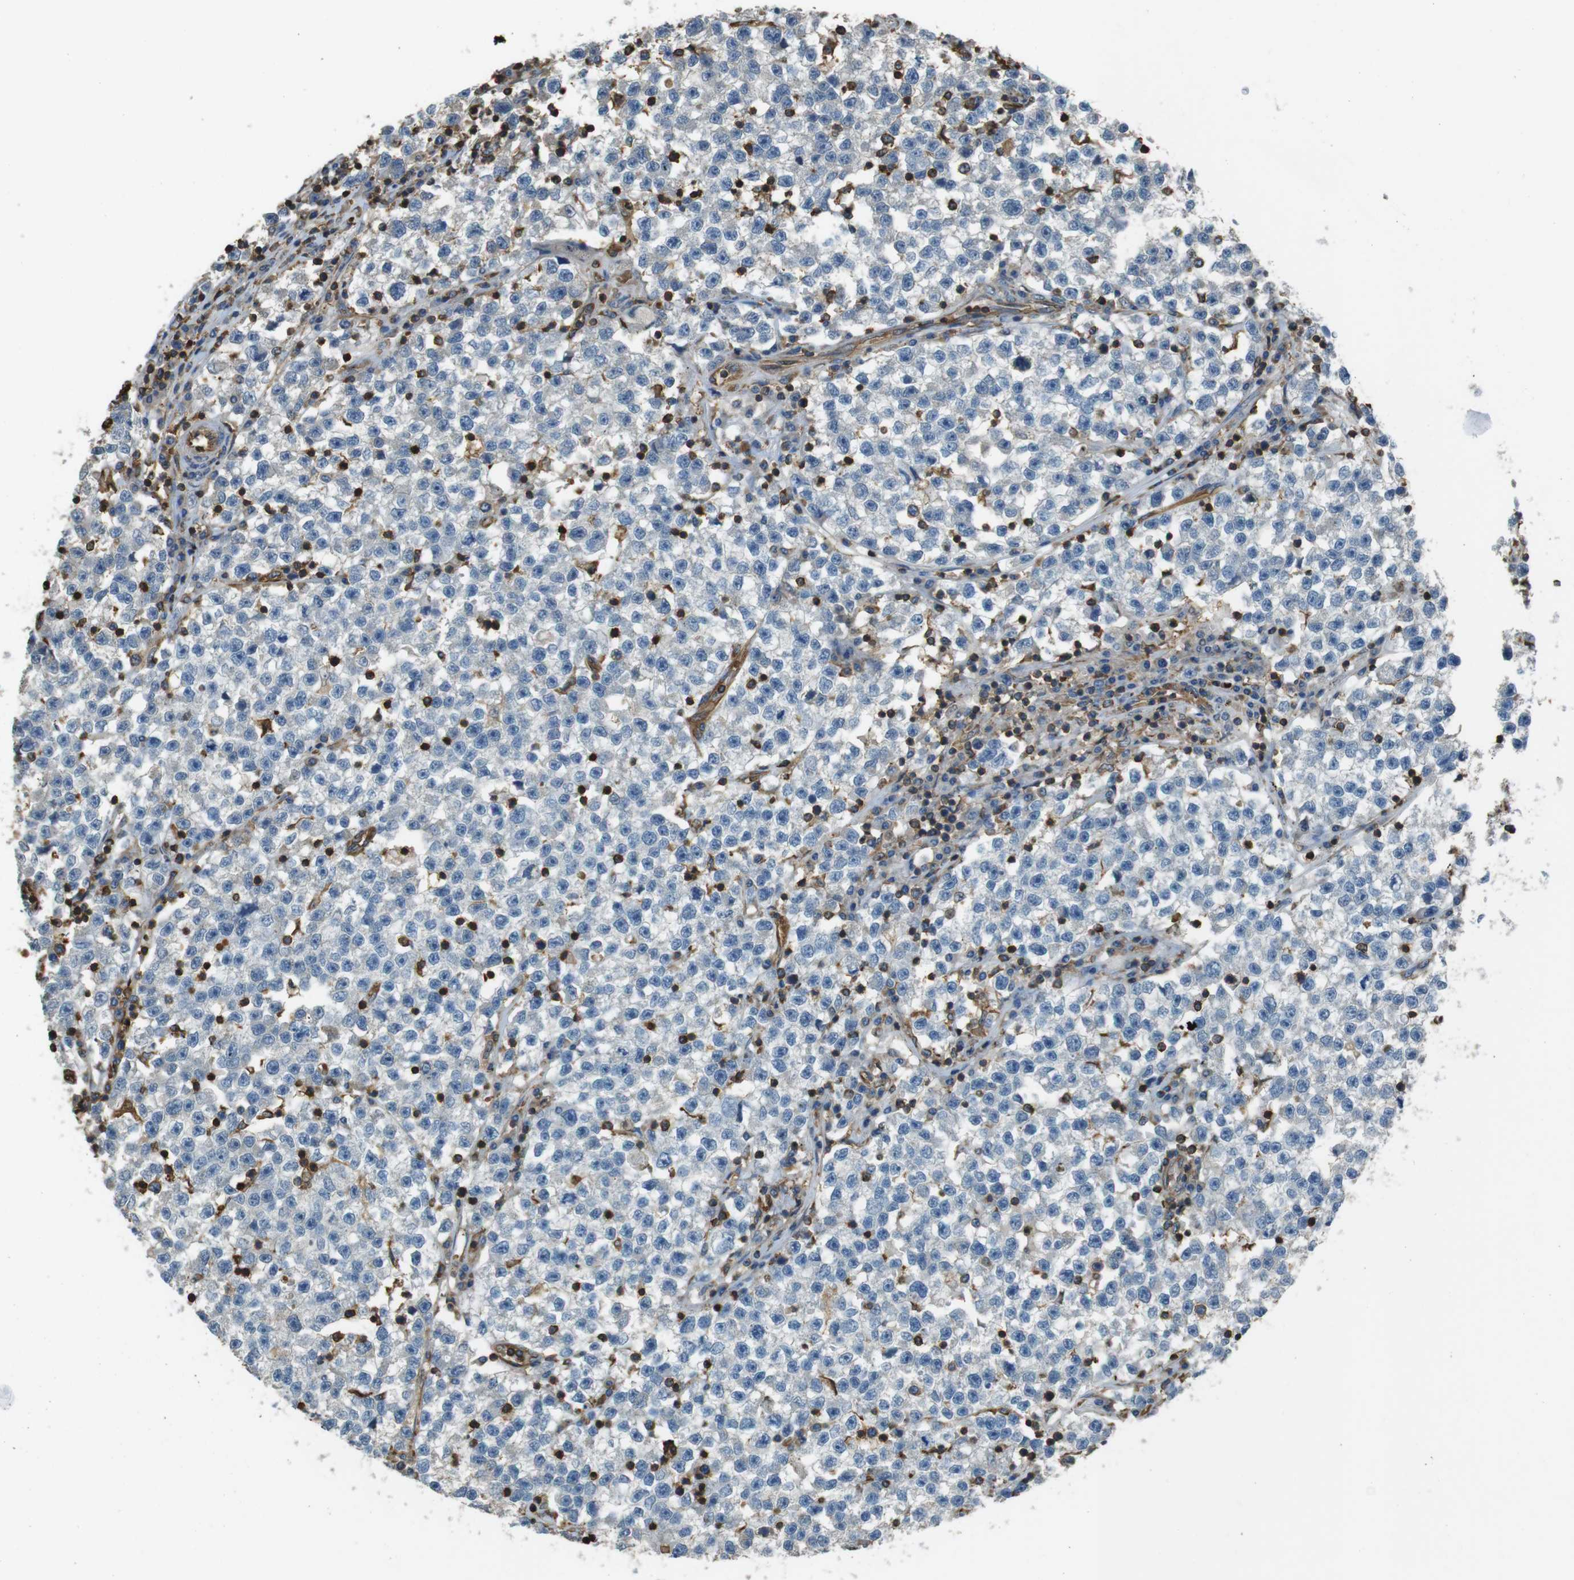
{"staining": {"intensity": "negative", "quantity": "none", "location": "none"}, "tissue": "testis cancer", "cell_type": "Tumor cells", "image_type": "cancer", "snomed": [{"axis": "morphology", "description": "Seminoma, NOS"}, {"axis": "topography", "description": "Testis"}], "caption": "Testis cancer (seminoma) stained for a protein using immunohistochemistry displays no staining tumor cells.", "gene": "FCAR", "patient": {"sex": "male", "age": 22}}